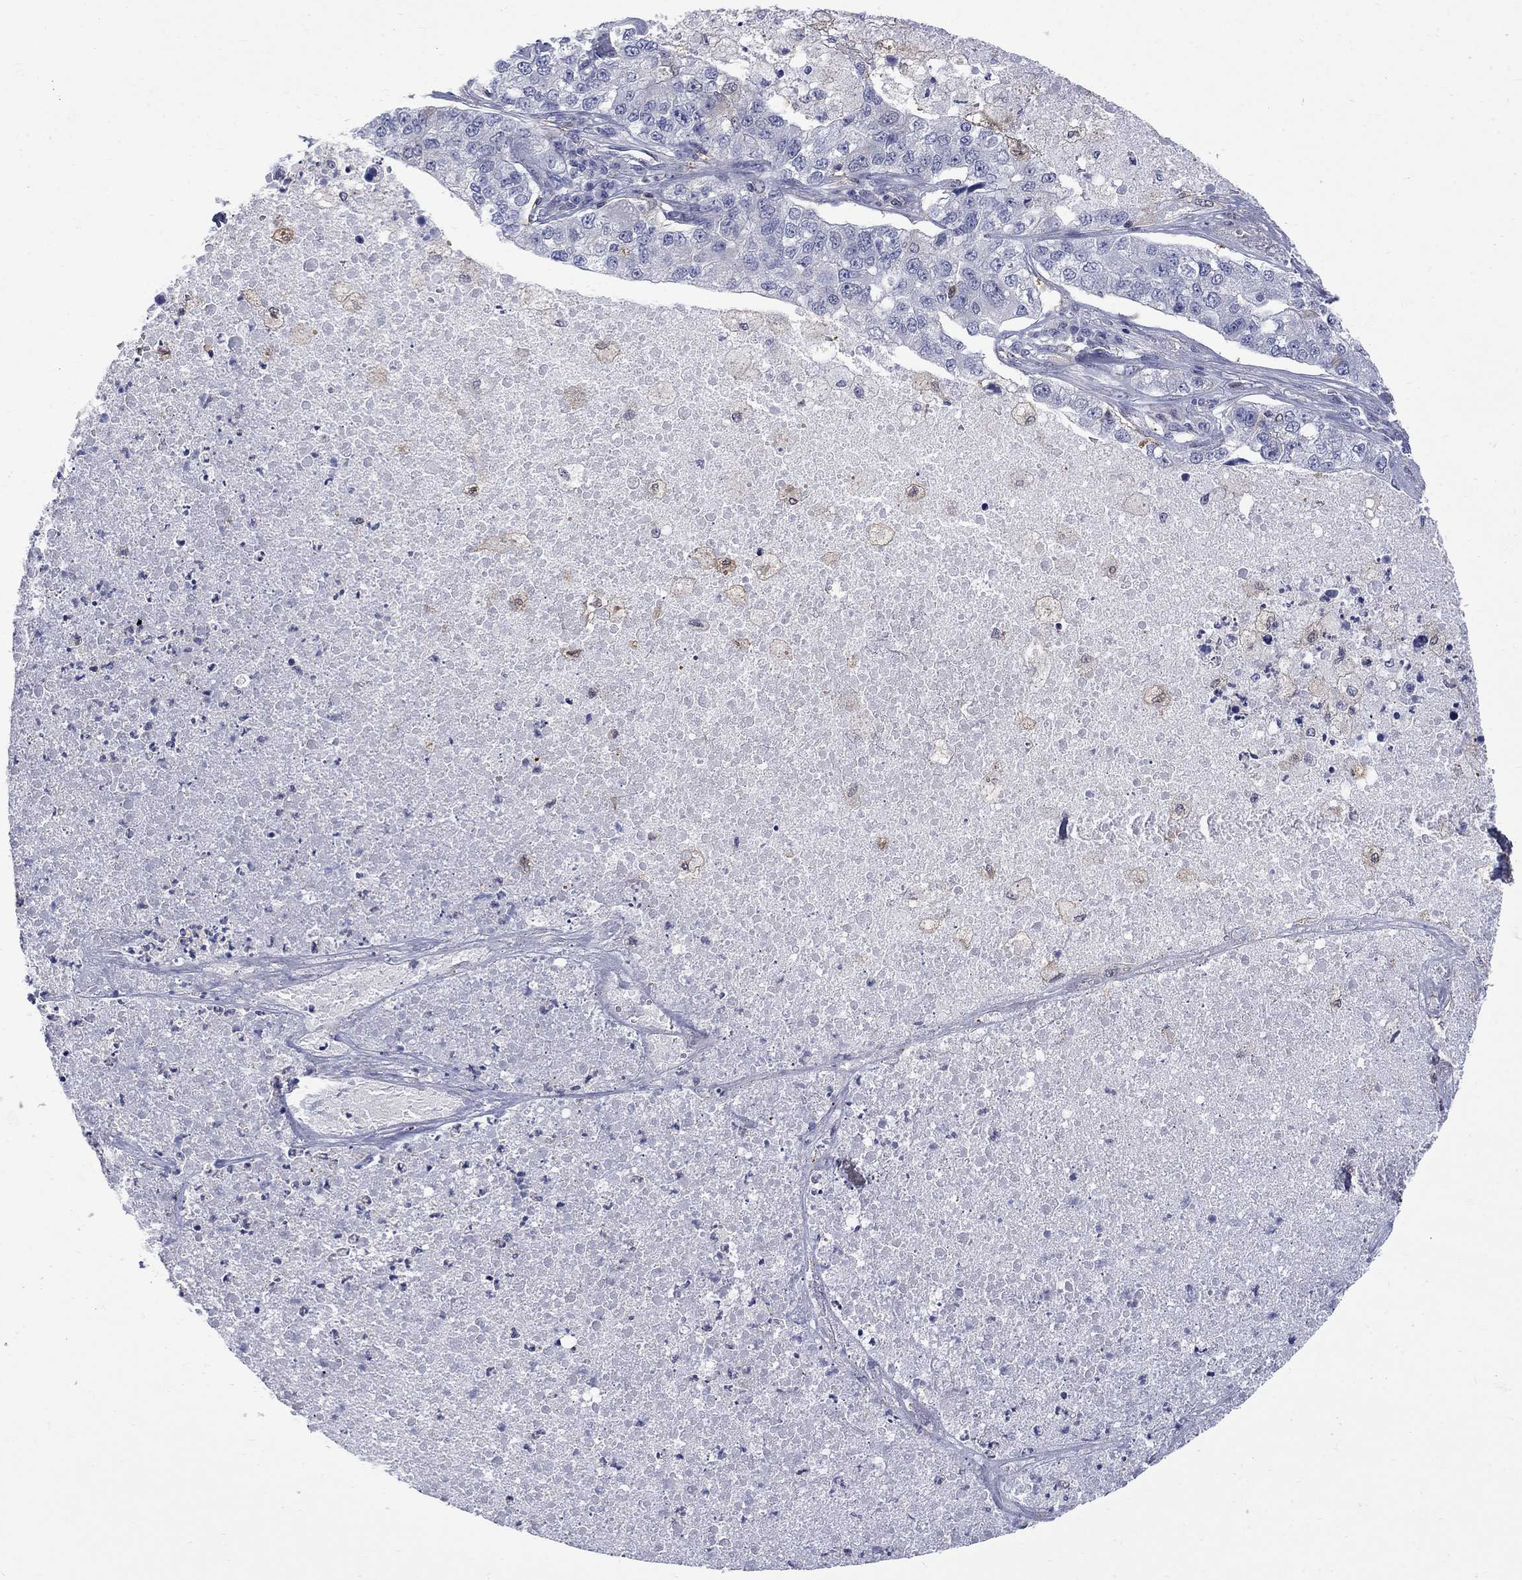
{"staining": {"intensity": "negative", "quantity": "none", "location": "none"}, "tissue": "lung cancer", "cell_type": "Tumor cells", "image_type": "cancer", "snomed": [{"axis": "morphology", "description": "Adenocarcinoma, NOS"}, {"axis": "topography", "description": "Lung"}], "caption": "This is a micrograph of immunohistochemistry staining of lung cancer (adenocarcinoma), which shows no expression in tumor cells.", "gene": "HKDC1", "patient": {"sex": "male", "age": 49}}